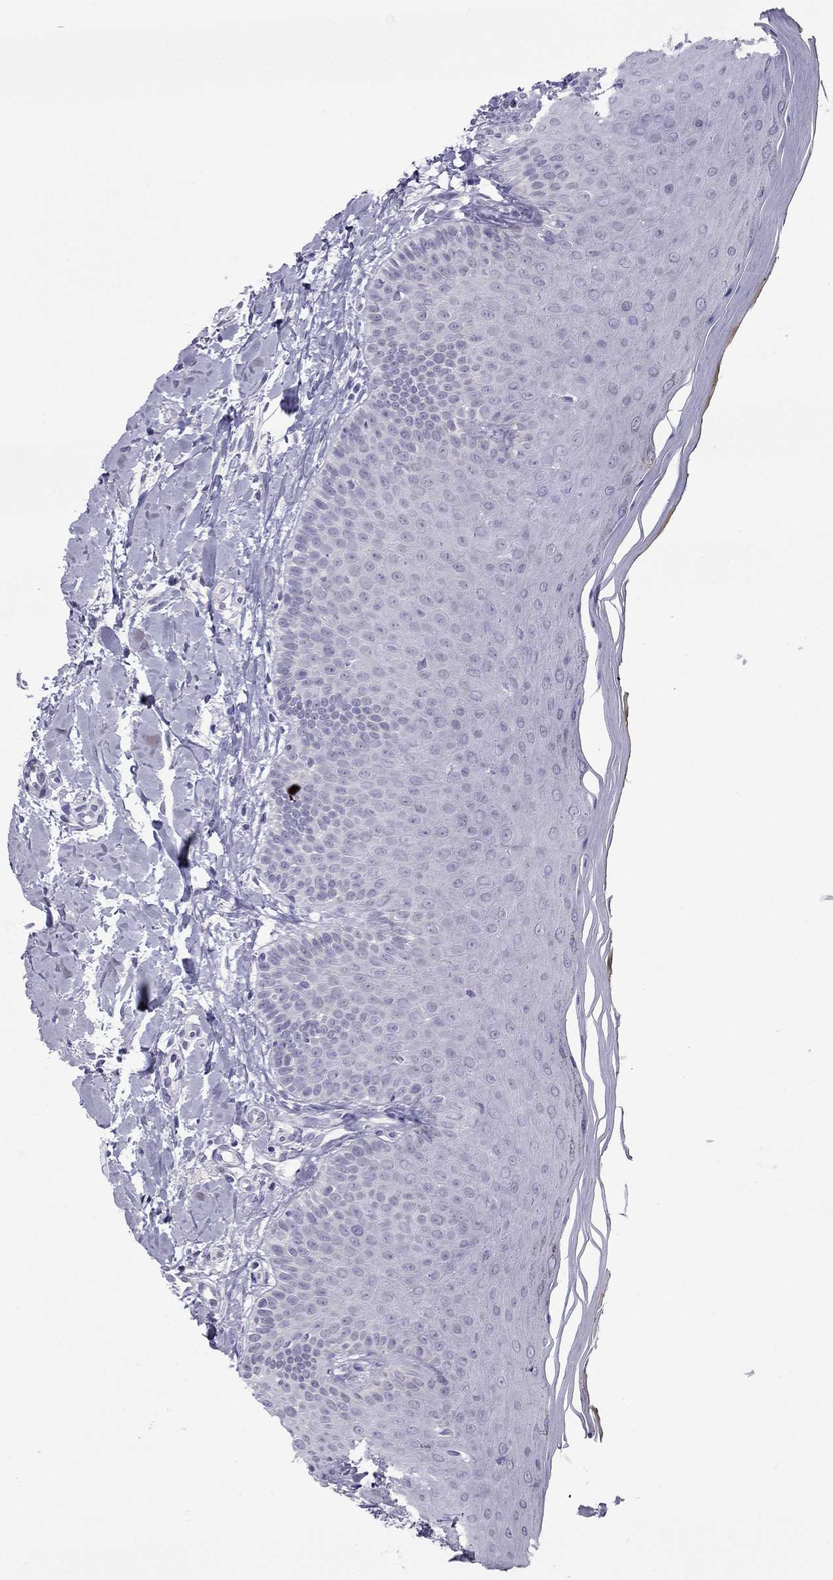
{"staining": {"intensity": "negative", "quantity": "none", "location": "none"}, "tissue": "oral mucosa", "cell_type": "Squamous epithelial cells", "image_type": "normal", "snomed": [{"axis": "morphology", "description": "Normal tissue, NOS"}, {"axis": "topography", "description": "Oral tissue"}], "caption": "Immunohistochemical staining of normal oral mucosa demonstrates no significant staining in squamous epithelial cells.", "gene": "CROCC2", "patient": {"sex": "female", "age": 43}}